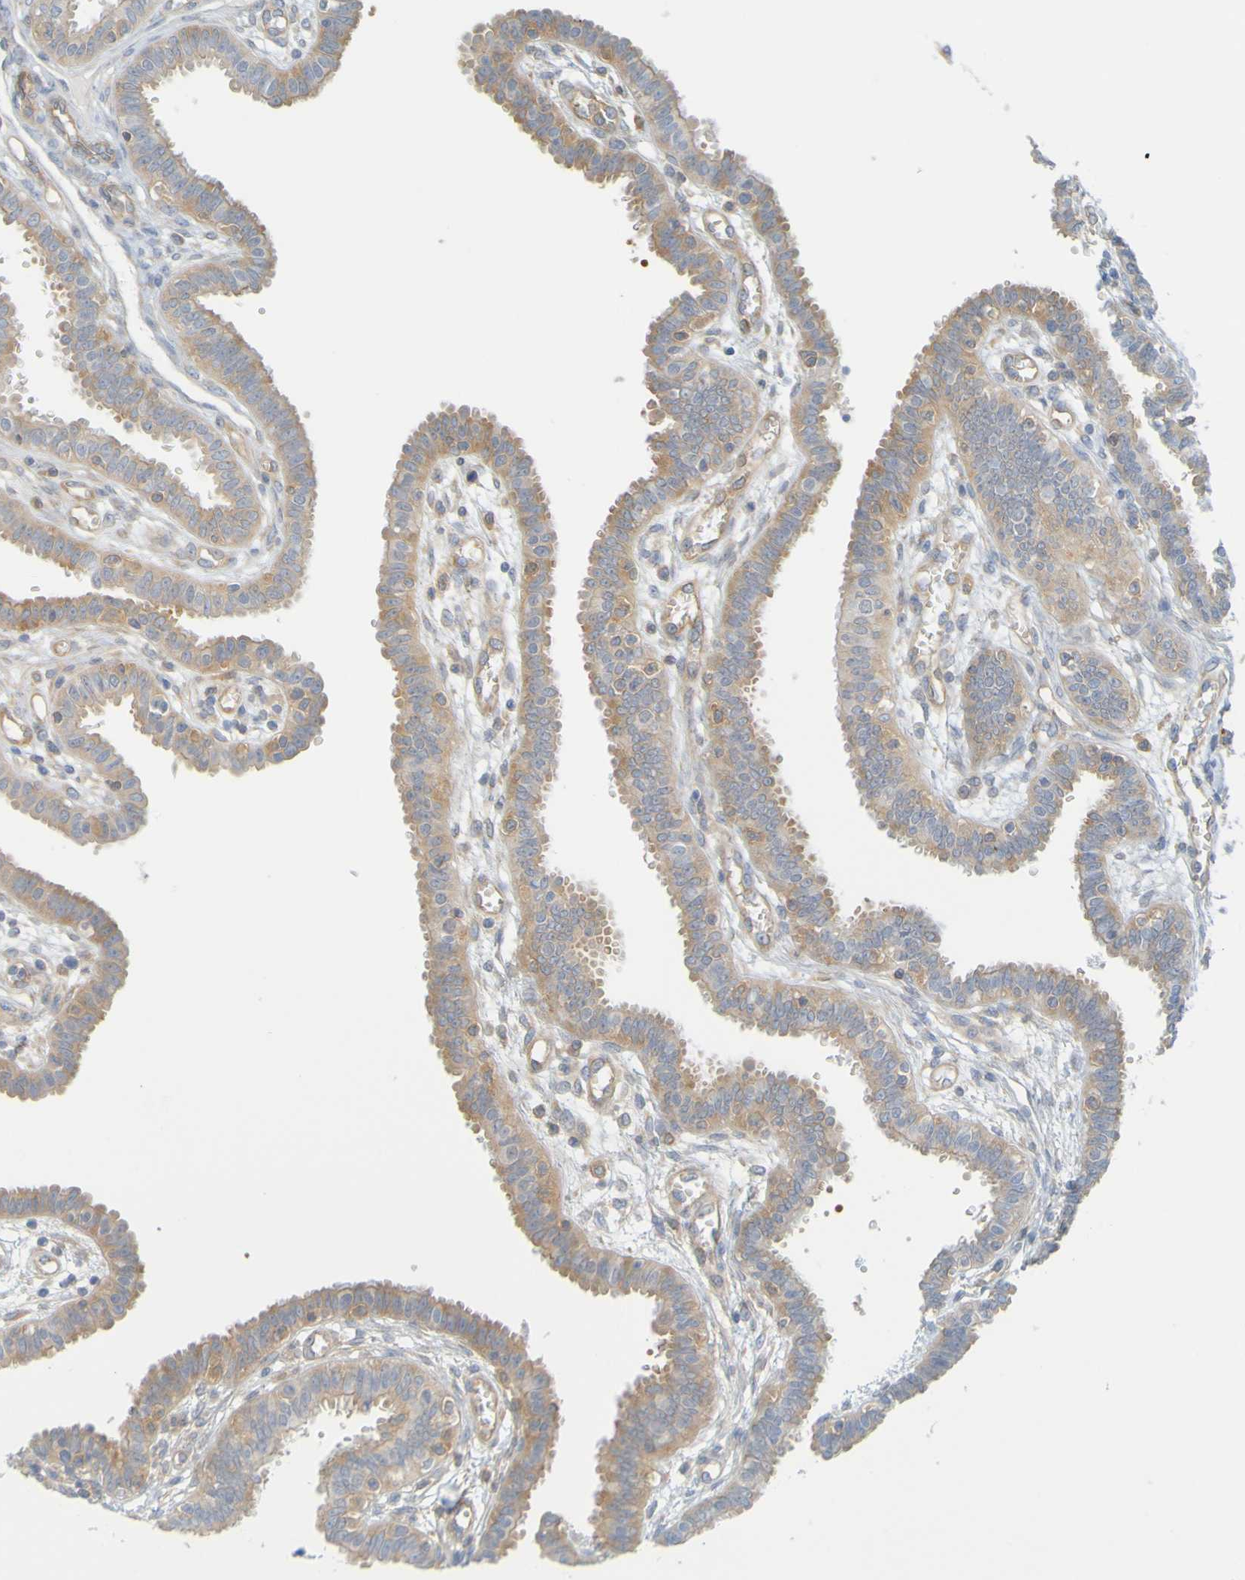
{"staining": {"intensity": "moderate", "quantity": ">75%", "location": "cytoplasmic/membranous"}, "tissue": "fallopian tube", "cell_type": "Glandular cells", "image_type": "normal", "snomed": [{"axis": "morphology", "description": "Normal tissue, NOS"}, {"axis": "topography", "description": "Fallopian tube"}], "caption": "IHC (DAB) staining of benign human fallopian tube displays moderate cytoplasmic/membranous protein positivity in approximately >75% of glandular cells.", "gene": "APPL1", "patient": {"sex": "female", "age": 32}}